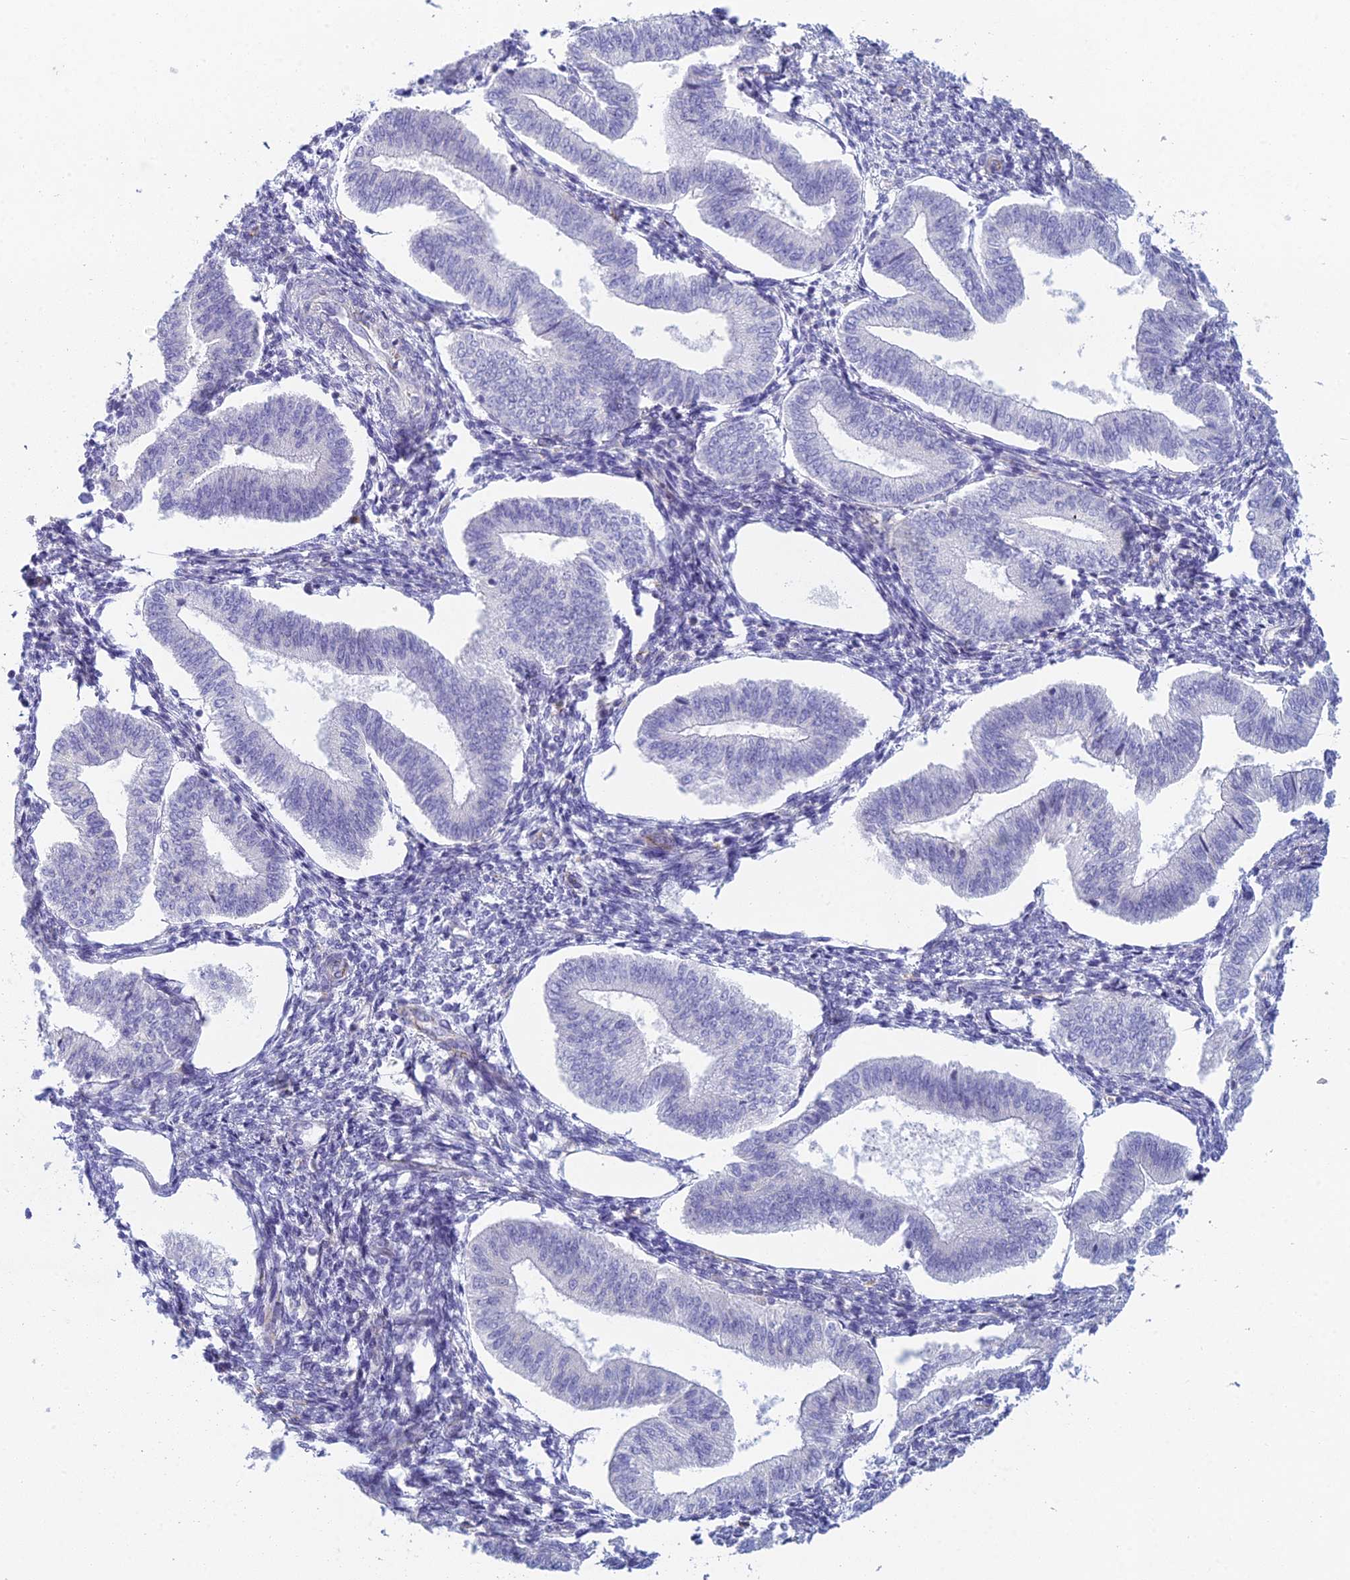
{"staining": {"intensity": "negative", "quantity": "none", "location": "none"}, "tissue": "endometrium", "cell_type": "Cells in endometrial stroma", "image_type": "normal", "snomed": [{"axis": "morphology", "description": "Normal tissue, NOS"}, {"axis": "topography", "description": "Endometrium"}], "caption": "Immunohistochemistry micrograph of unremarkable endometrium: endometrium stained with DAB (3,3'-diaminobenzidine) demonstrates no significant protein expression in cells in endometrial stroma.", "gene": "FERD3L", "patient": {"sex": "female", "age": 34}}